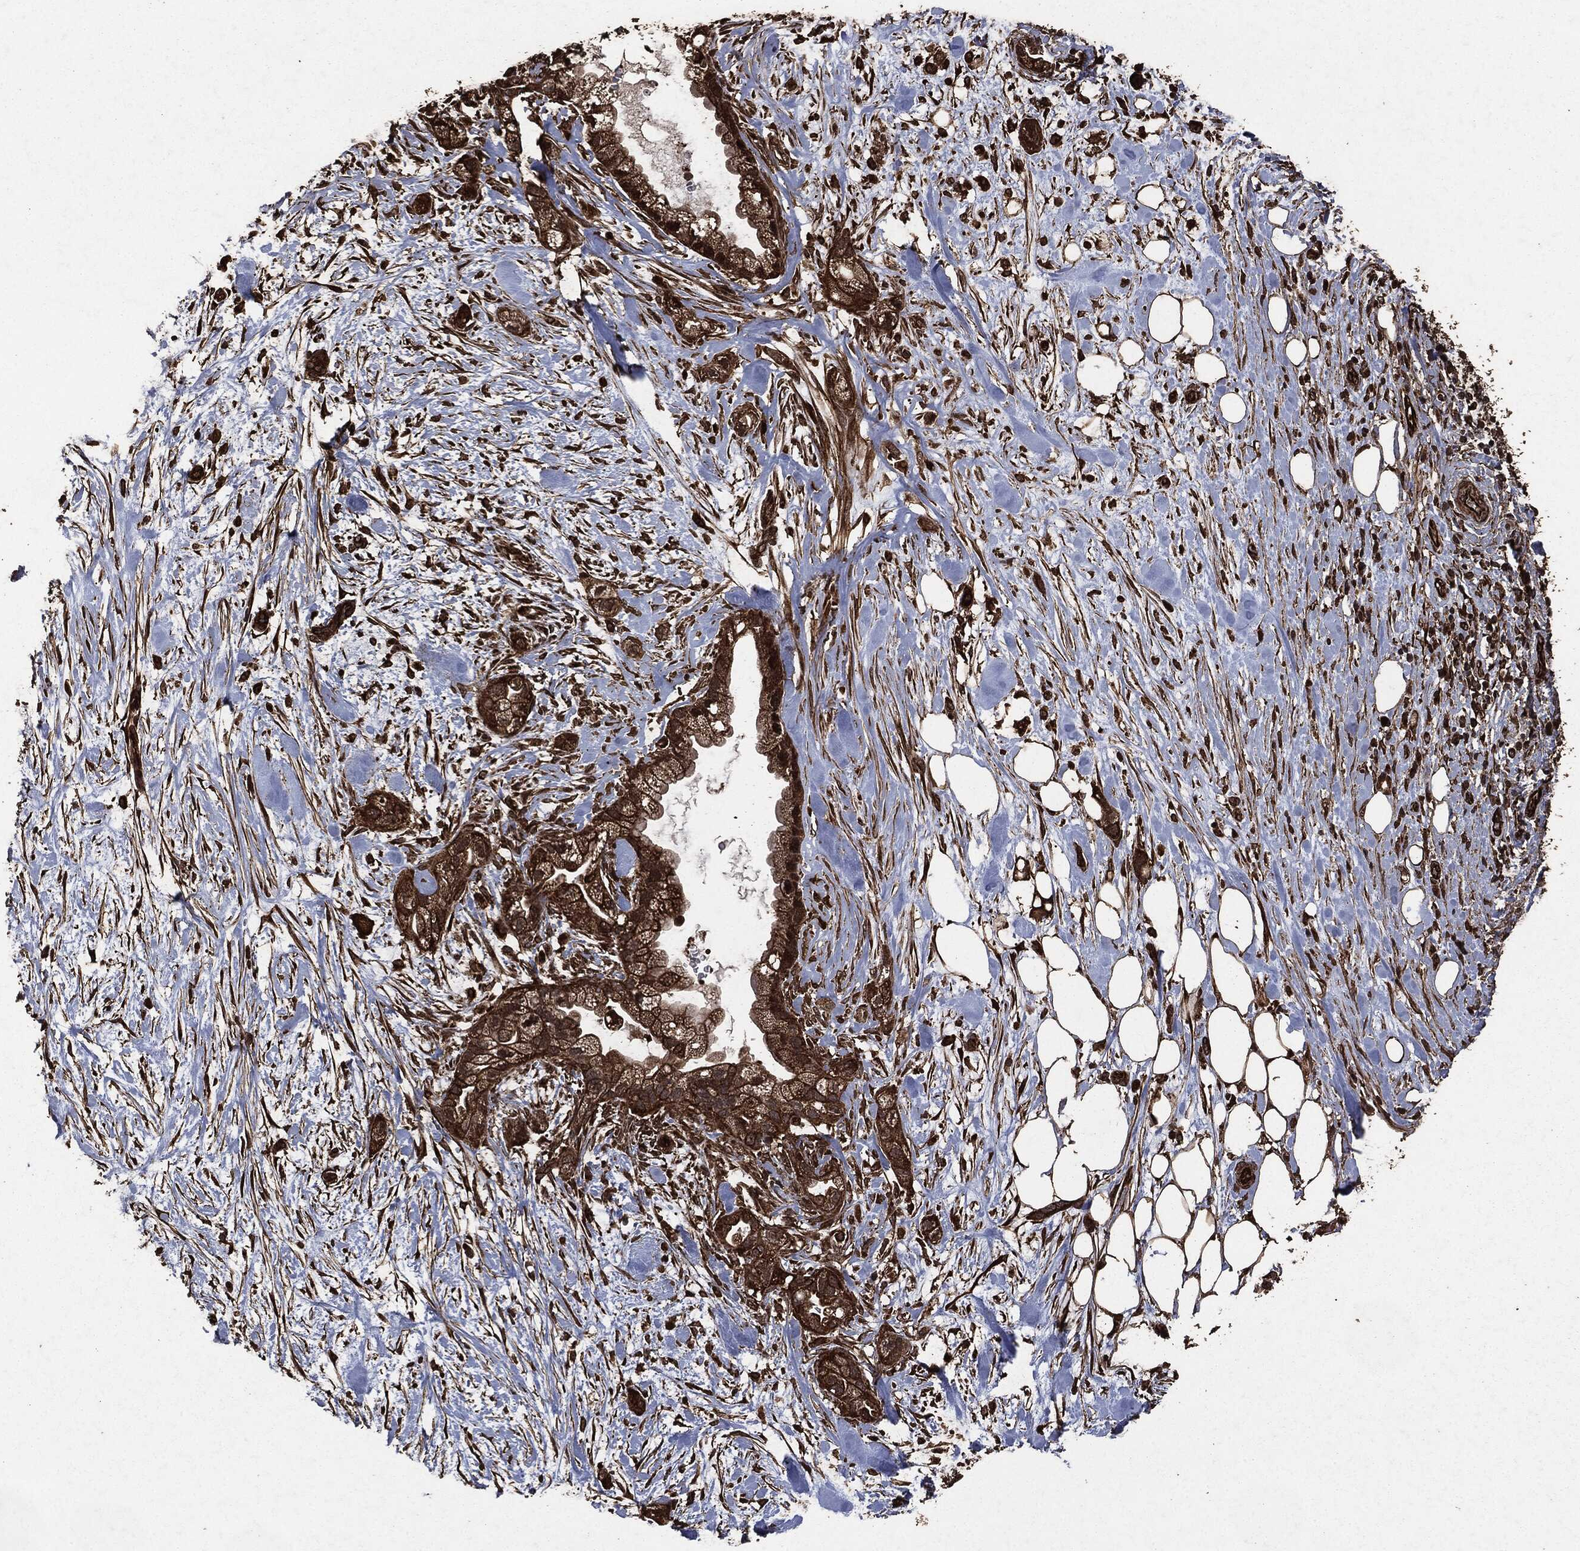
{"staining": {"intensity": "strong", "quantity": "25%-75%", "location": "cytoplasmic/membranous"}, "tissue": "pancreatic cancer", "cell_type": "Tumor cells", "image_type": "cancer", "snomed": [{"axis": "morphology", "description": "Adenocarcinoma, NOS"}, {"axis": "topography", "description": "Pancreas"}], "caption": "Approximately 25%-75% of tumor cells in human adenocarcinoma (pancreatic) show strong cytoplasmic/membranous protein positivity as visualized by brown immunohistochemical staining.", "gene": "HRAS", "patient": {"sex": "male", "age": 44}}